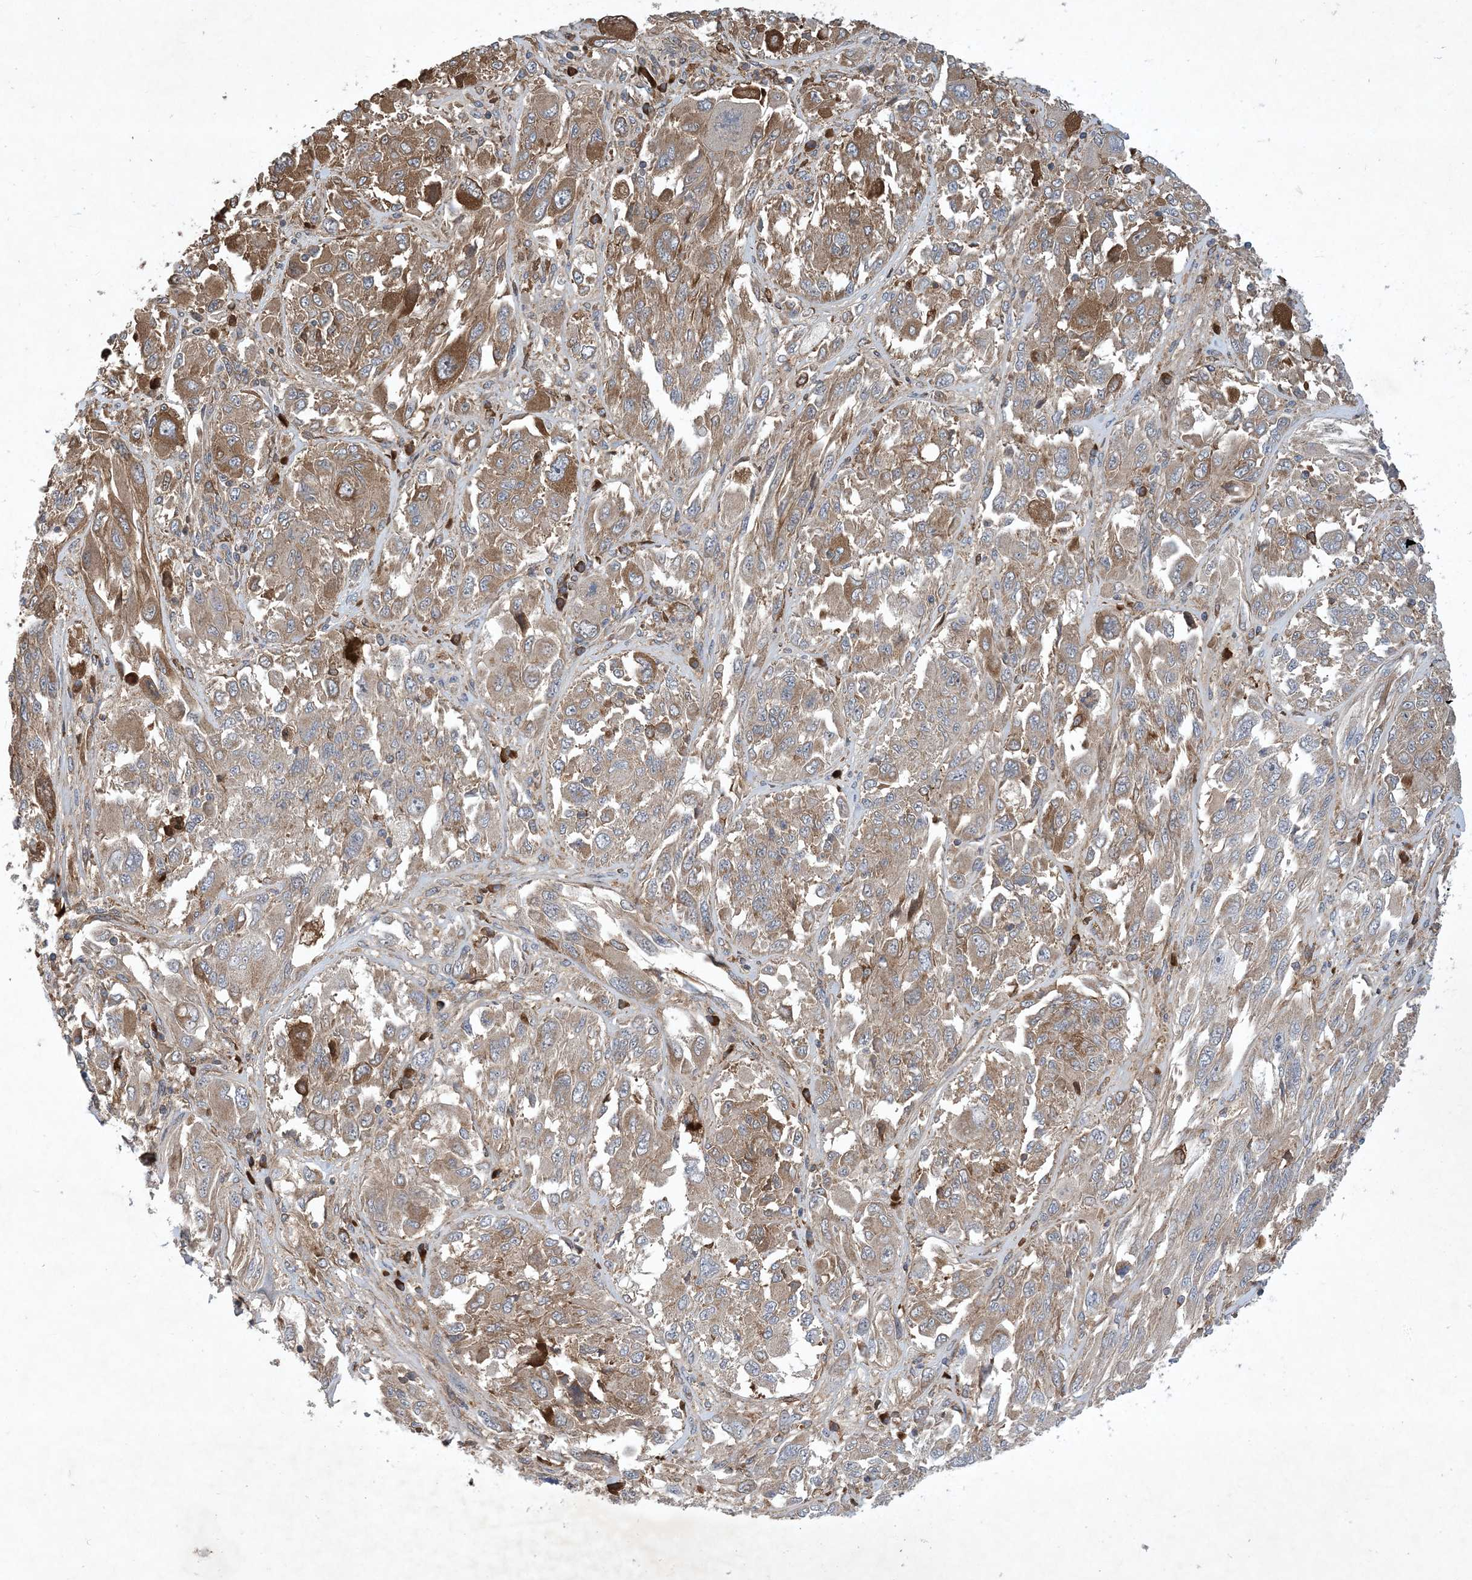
{"staining": {"intensity": "moderate", "quantity": "<25%", "location": "cytoplasmic/membranous"}, "tissue": "melanoma", "cell_type": "Tumor cells", "image_type": "cancer", "snomed": [{"axis": "morphology", "description": "Malignant melanoma, NOS"}, {"axis": "topography", "description": "Skin"}], "caption": "Brown immunohistochemical staining in malignant melanoma displays moderate cytoplasmic/membranous expression in about <25% of tumor cells. The protein of interest is stained brown, and the nuclei are stained in blue (DAB (3,3'-diaminobenzidine) IHC with brightfield microscopy, high magnification).", "gene": "STK19", "patient": {"sex": "female", "age": 91}}